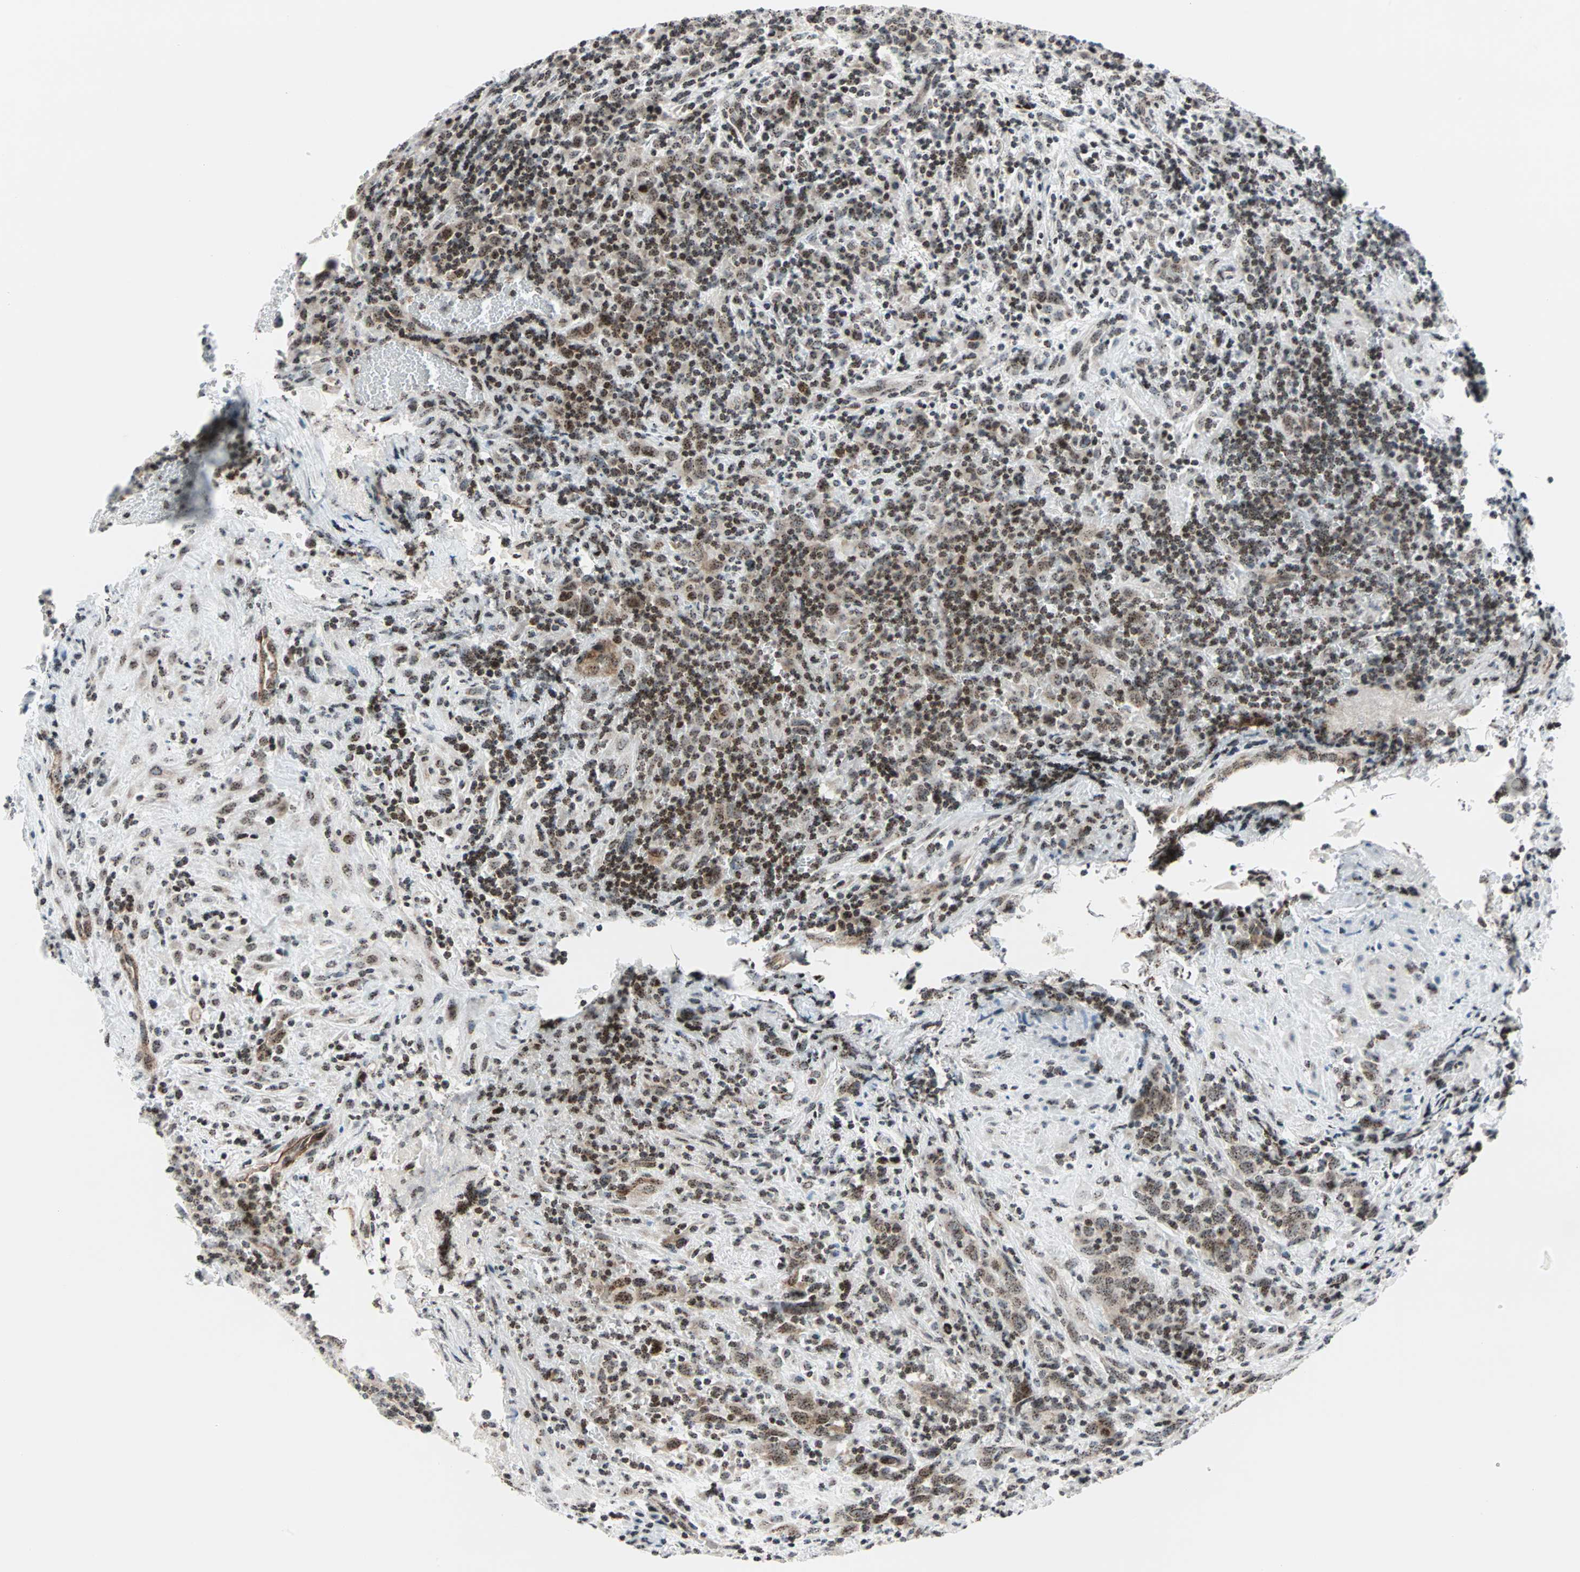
{"staining": {"intensity": "weak", "quantity": ">75%", "location": "cytoplasmic/membranous,nuclear"}, "tissue": "urothelial cancer", "cell_type": "Tumor cells", "image_type": "cancer", "snomed": [{"axis": "morphology", "description": "Urothelial carcinoma, High grade"}, {"axis": "topography", "description": "Urinary bladder"}], "caption": "Brown immunohistochemical staining in urothelial cancer demonstrates weak cytoplasmic/membranous and nuclear expression in approximately >75% of tumor cells.", "gene": "CENPA", "patient": {"sex": "male", "age": 61}}